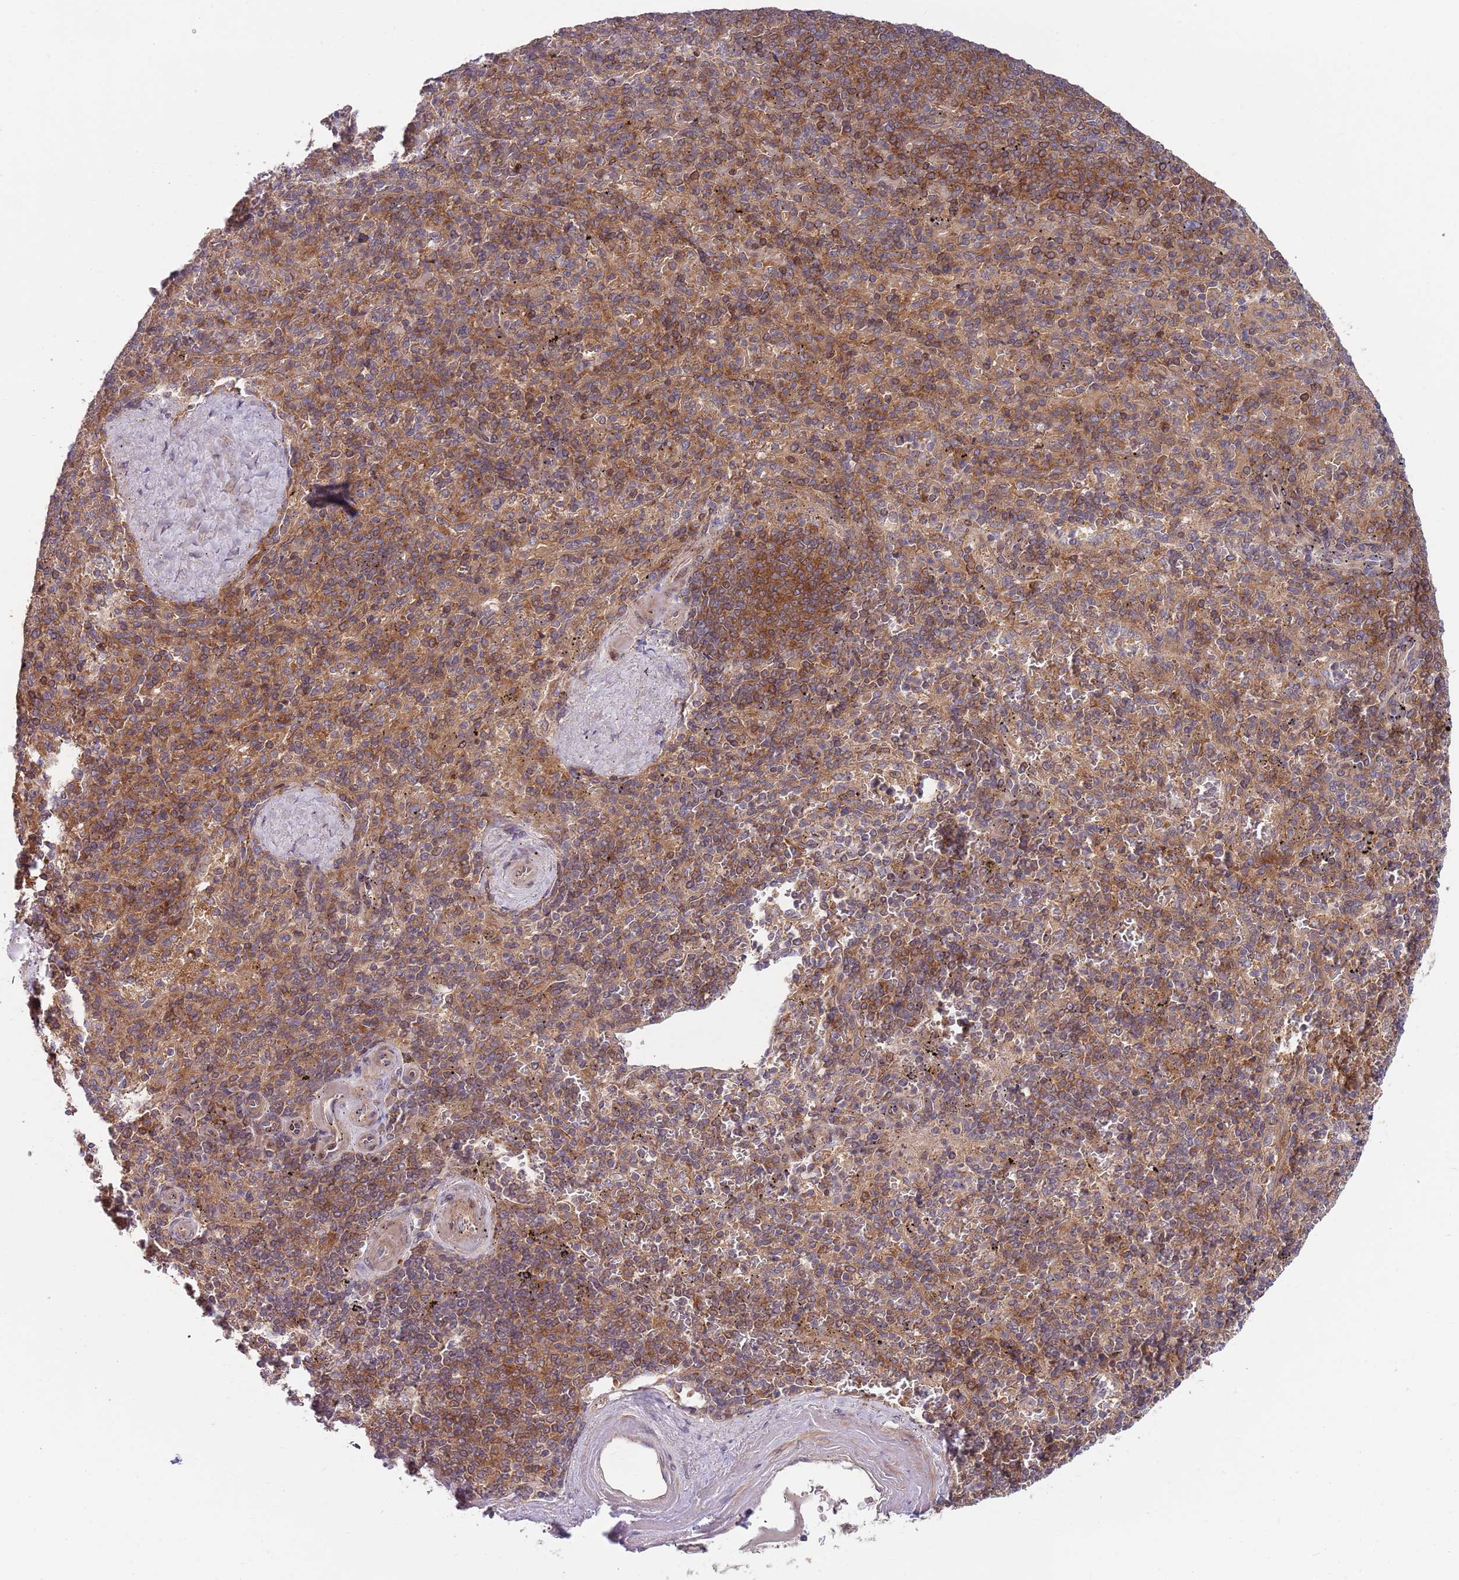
{"staining": {"intensity": "moderate", "quantity": "25%-75%", "location": "cytoplasmic/membranous"}, "tissue": "spleen", "cell_type": "Cells in red pulp", "image_type": "normal", "snomed": [{"axis": "morphology", "description": "Normal tissue, NOS"}, {"axis": "topography", "description": "Spleen"}], "caption": "An image showing moderate cytoplasmic/membranous positivity in approximately 25%-75% of cells in red pulp in unremarkable spleen, as visualized by brown immunohistochemical staining.", "gene": "GGA1", "patient": {"sex": "male", "age": 82}}